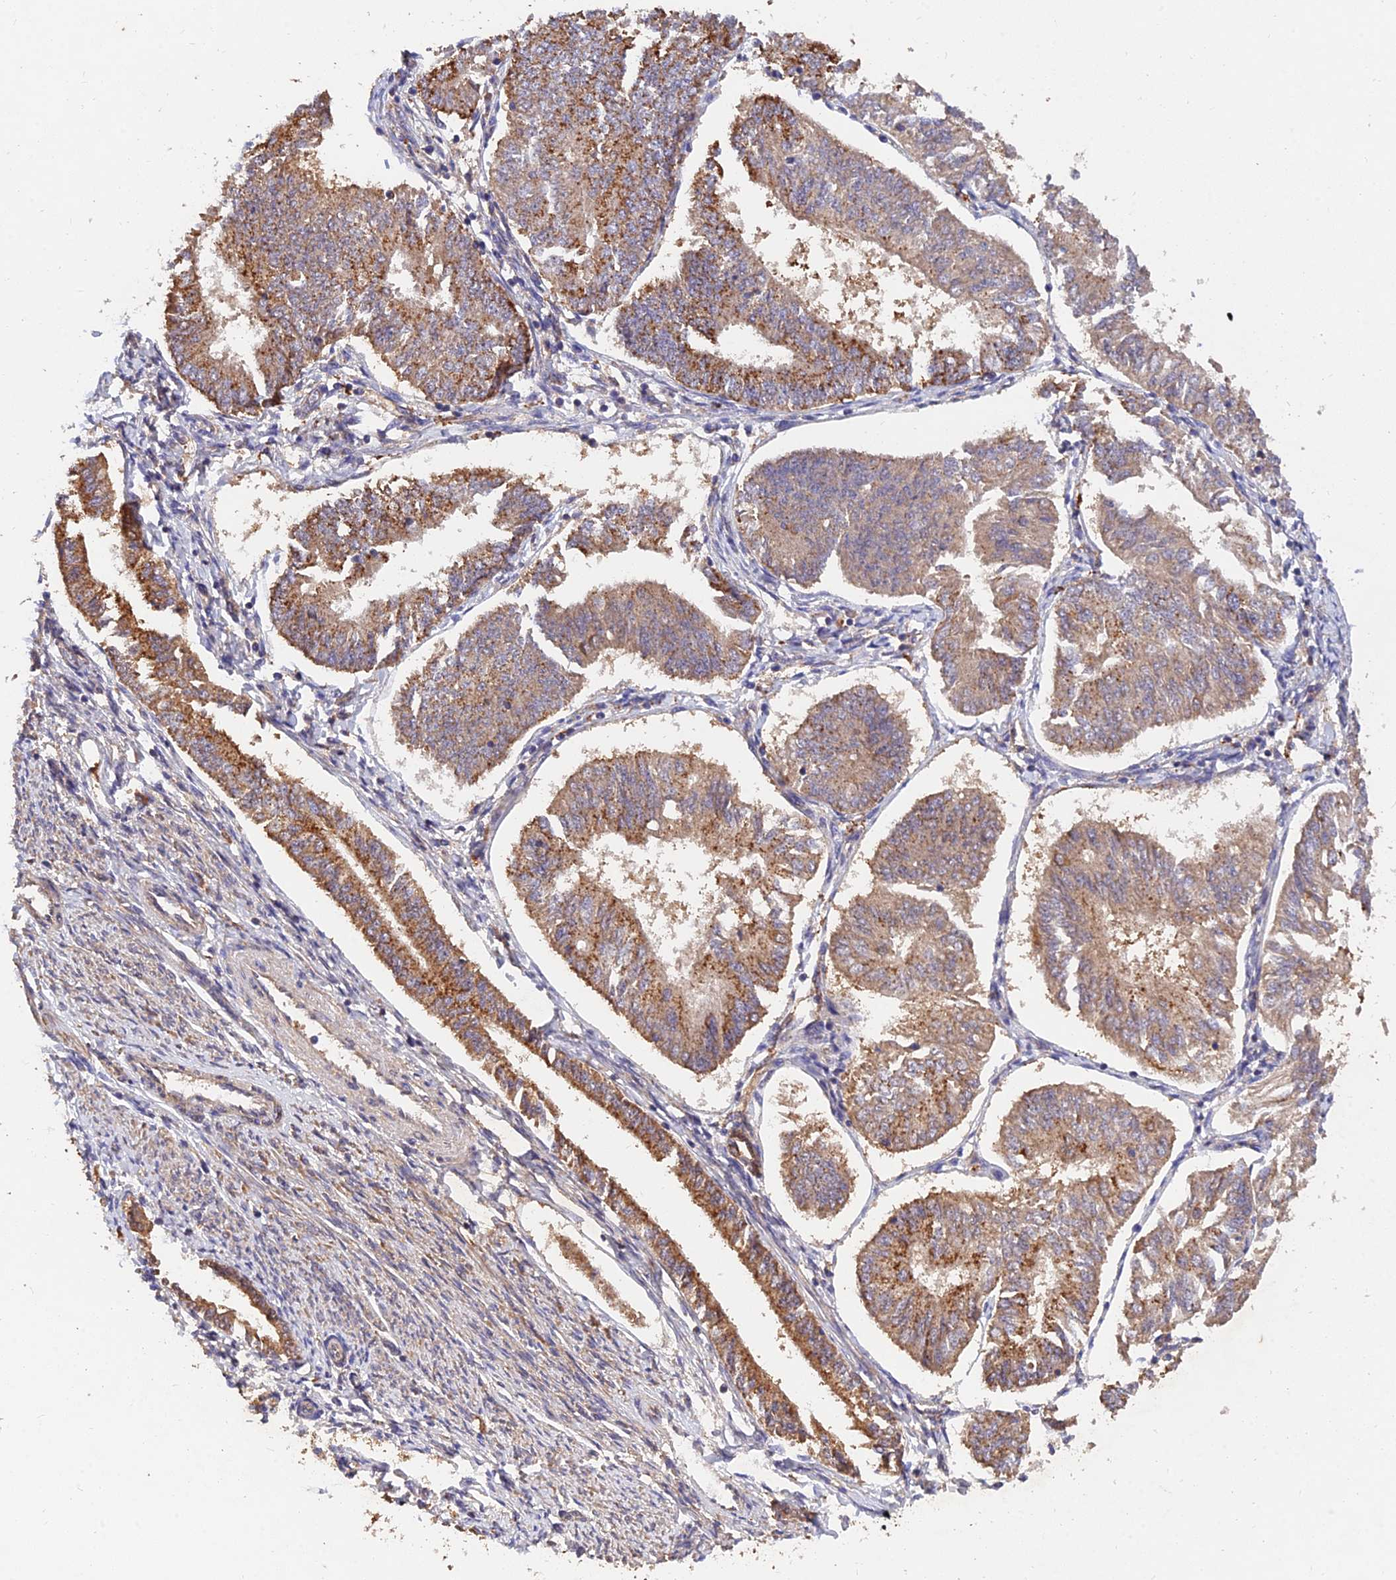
{"staining": {"intensity": "moderate", "quantity": "25%-75%", "location": "cytoplasmic/membranous"}, "tissue": "endometrial cancer", "cell_type": "Tumor cells", "image_type": "cancer", "snomed": [{"axis": "morphology", "description": "Adenocarcinoma, NOS"}, {"axis": "topography", "description": "Endometrium"}], "caption": "The micrograph shows staining of endometrial adenocarcinoma, revealing moderate cytoplasmic/membranous protein positivity (brown color) within tumor cells. The staining is performed using DAB brown chromogen to label protein expression. The nuclei are counter-stained blue using hematoxylin.", "gene": "SLC38A11", "patient": {"sex": "female", "age": 58}}